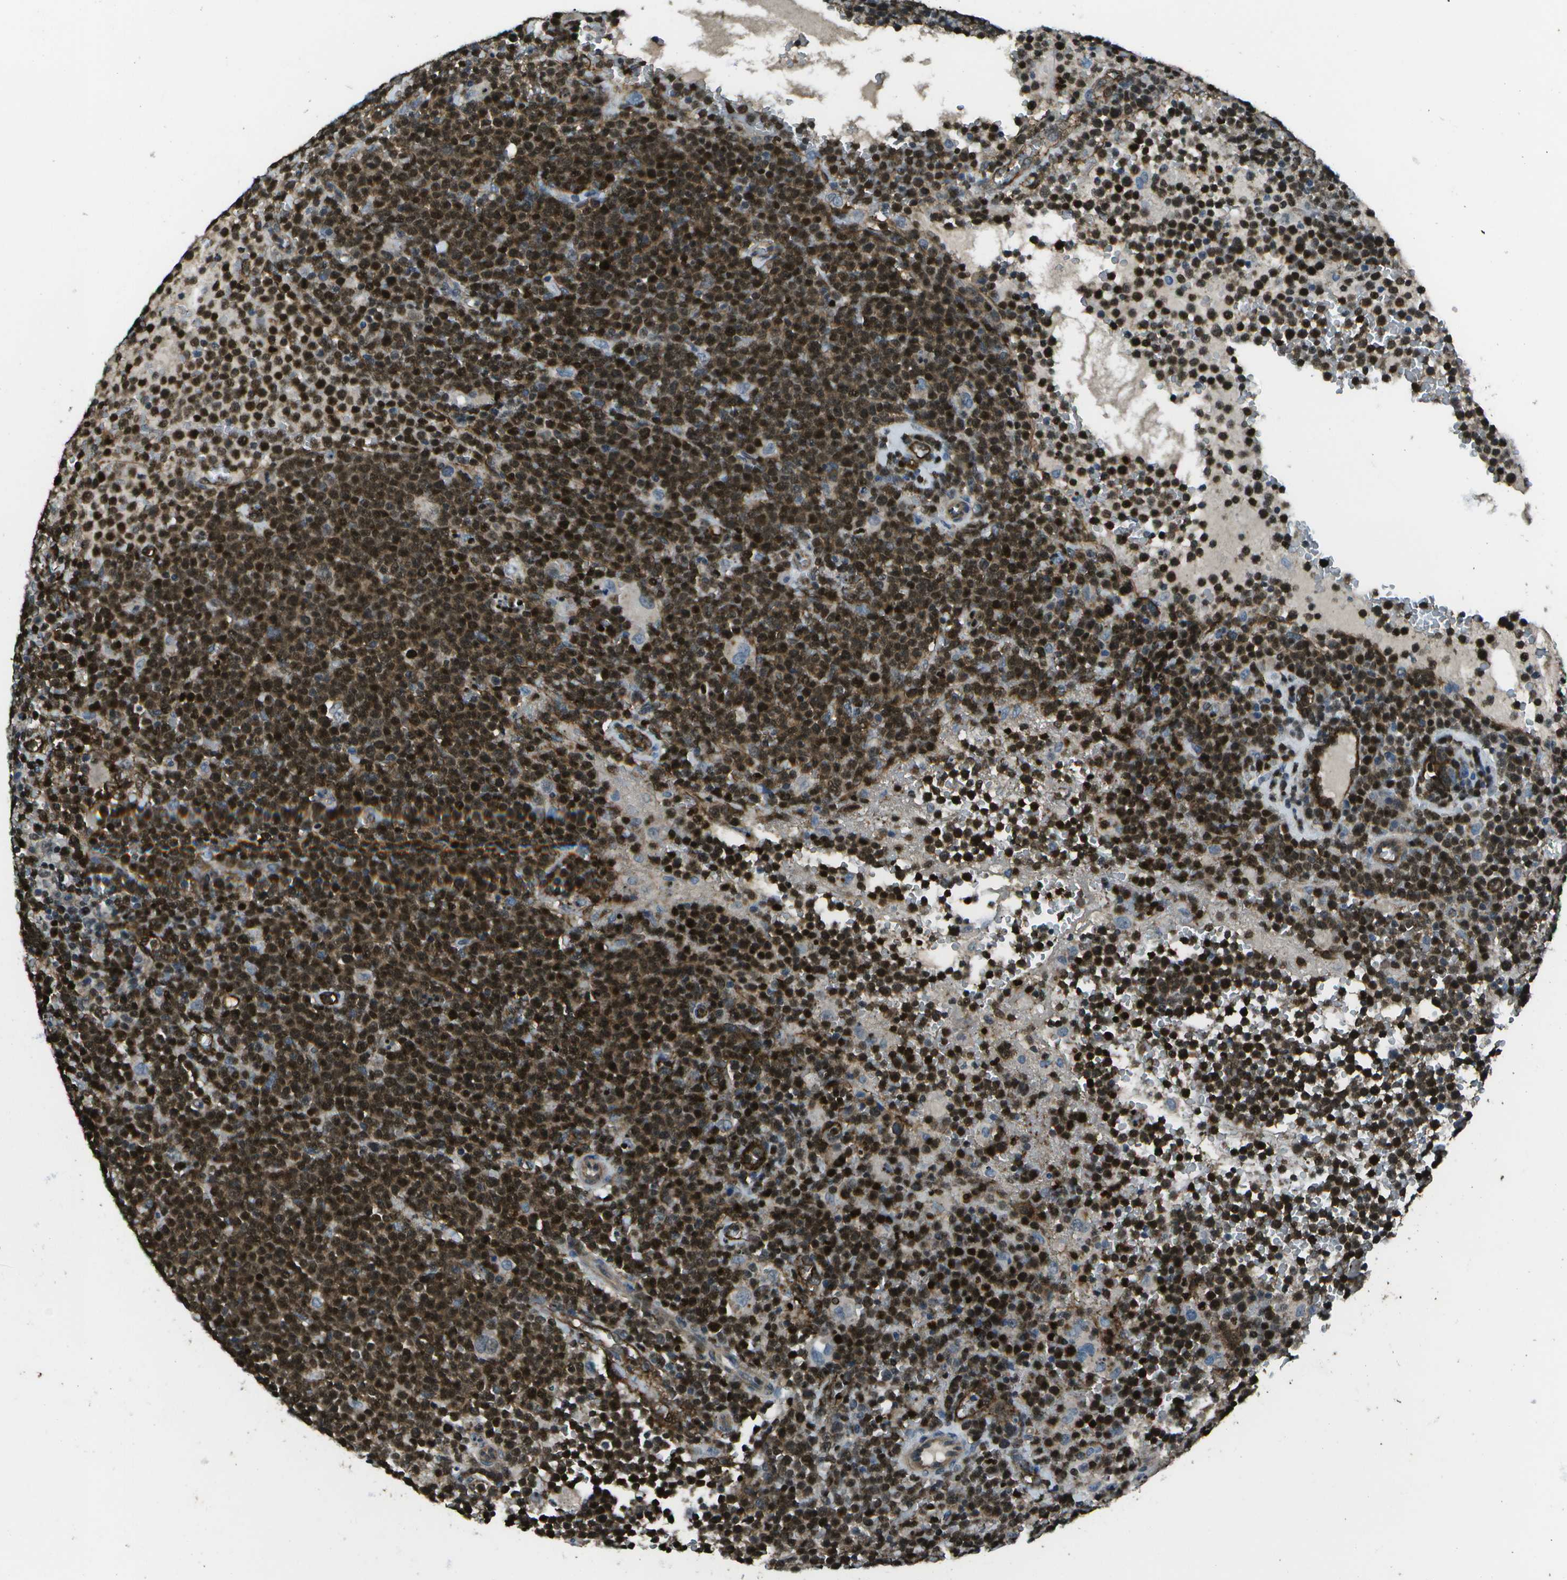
{"staining": {"intensity": "strong", "quantity": ">75%", "location": "nuclear"}, "tissue": "lymphoma", "cell_type": "Tumor cells", "image_type": "cancer", "snomed": [{"axis": "morphology", "description": "Malignant lymphoma, non-Hodgkin's type, High grade"}, {"axis": "topography", "description": "Lymph node"}], "caption": "The micrograph displays staining of lymphoma, revealing strong nuclear protein staining (brown color) within tumor cells.", "gene": "PDLIM1", "patient": {"sex": "male", "age": 61}}